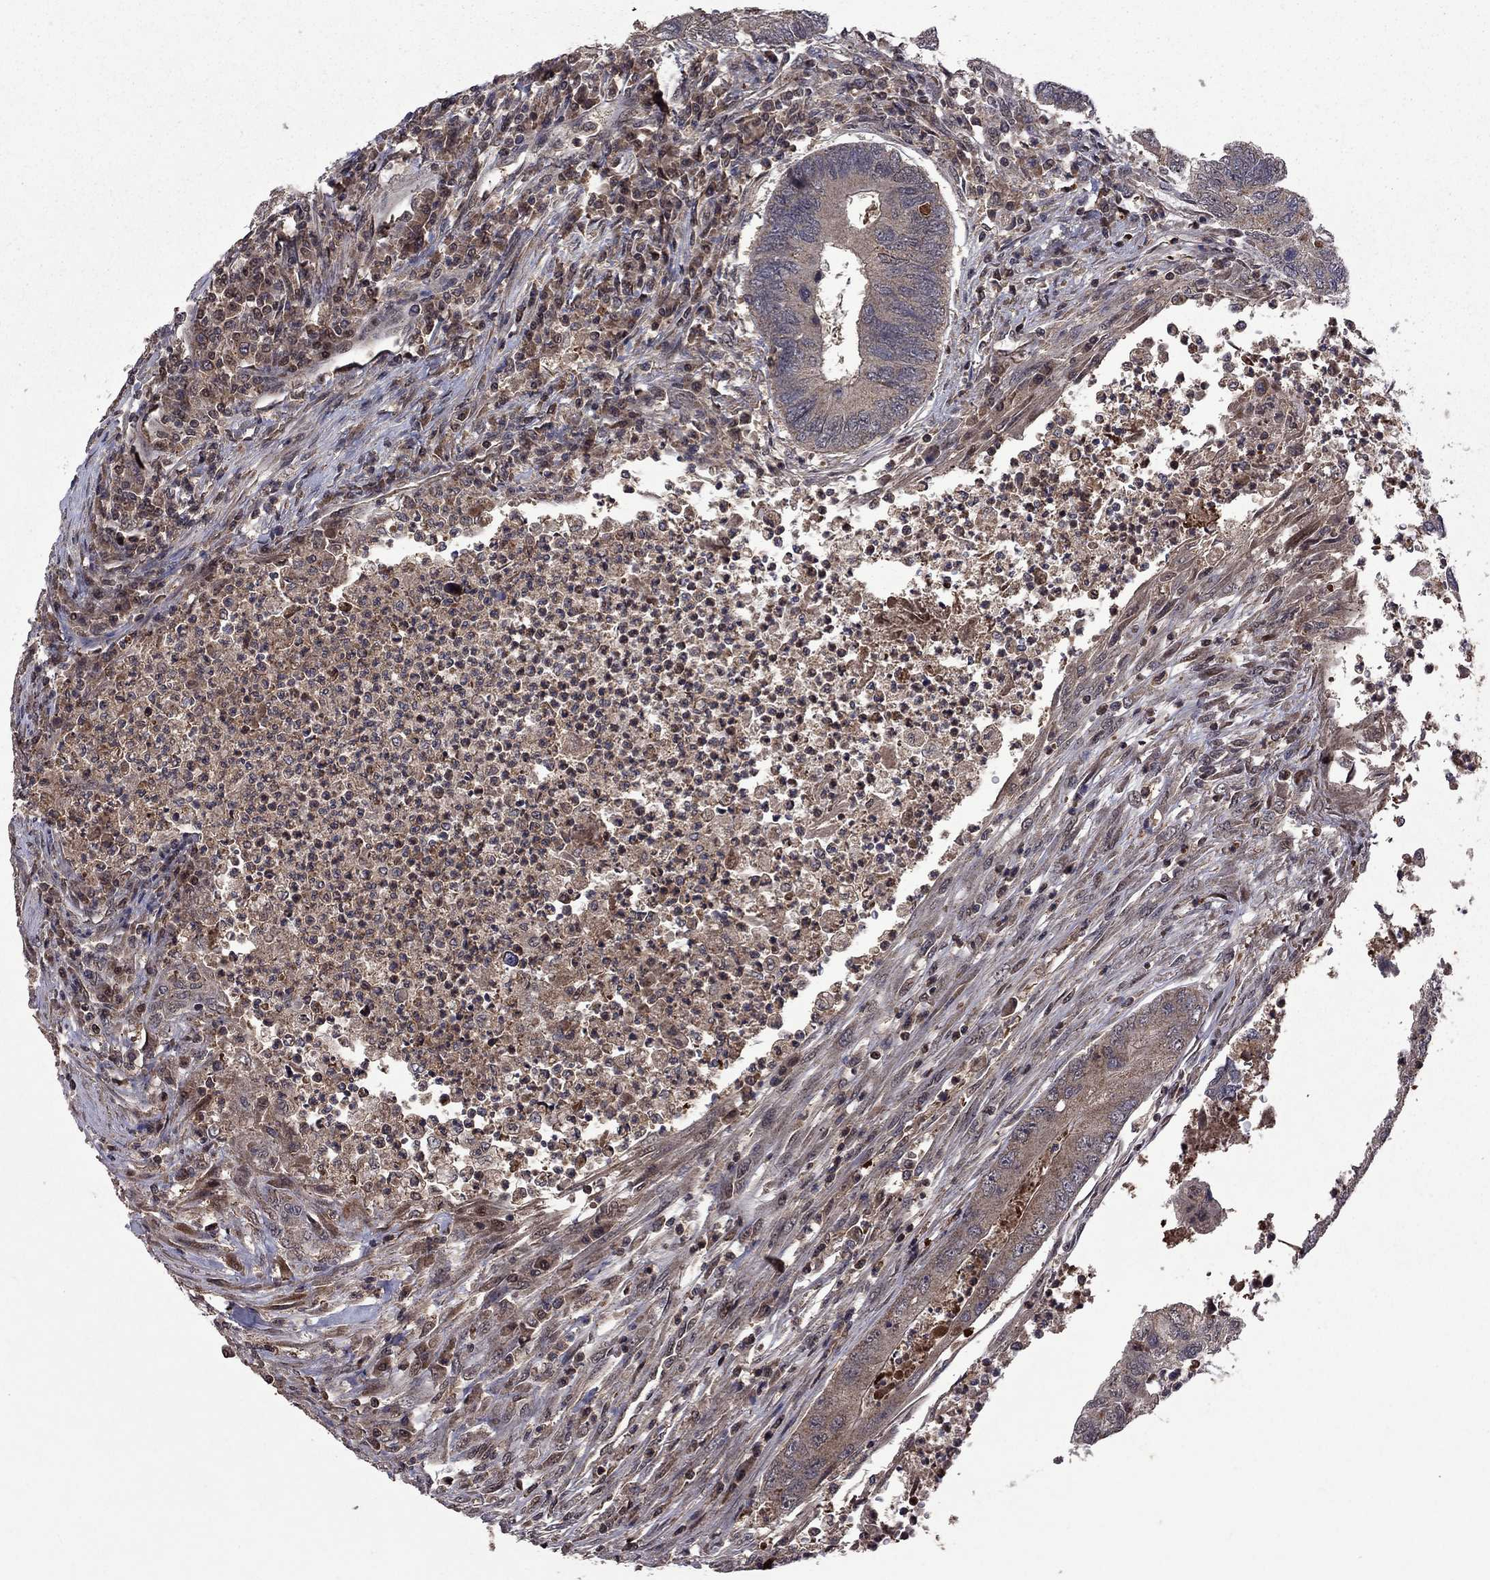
{"staining": {"intensity": "moderate", "quantity": "25%-75%", "location": "cytoplasmic/membranous"}, "tissue": "colorectal cancer", "cell_type": "Tumor cells", "image_type": "cancer", "snomed": [{"axis": "morphology", "description": "Adenocarcinoma, NOS"}, {"axis": "topography", "description": "Colon"}], "caption": "The image displays immunohistochemical staining of colorectal adenocarcinoma. There is moderate cytoplasmic/membranous staining is seen in about 25%-75% of tumor cells.", "gene": "IPP", "patient": {"sex": "female", "age": 67}}